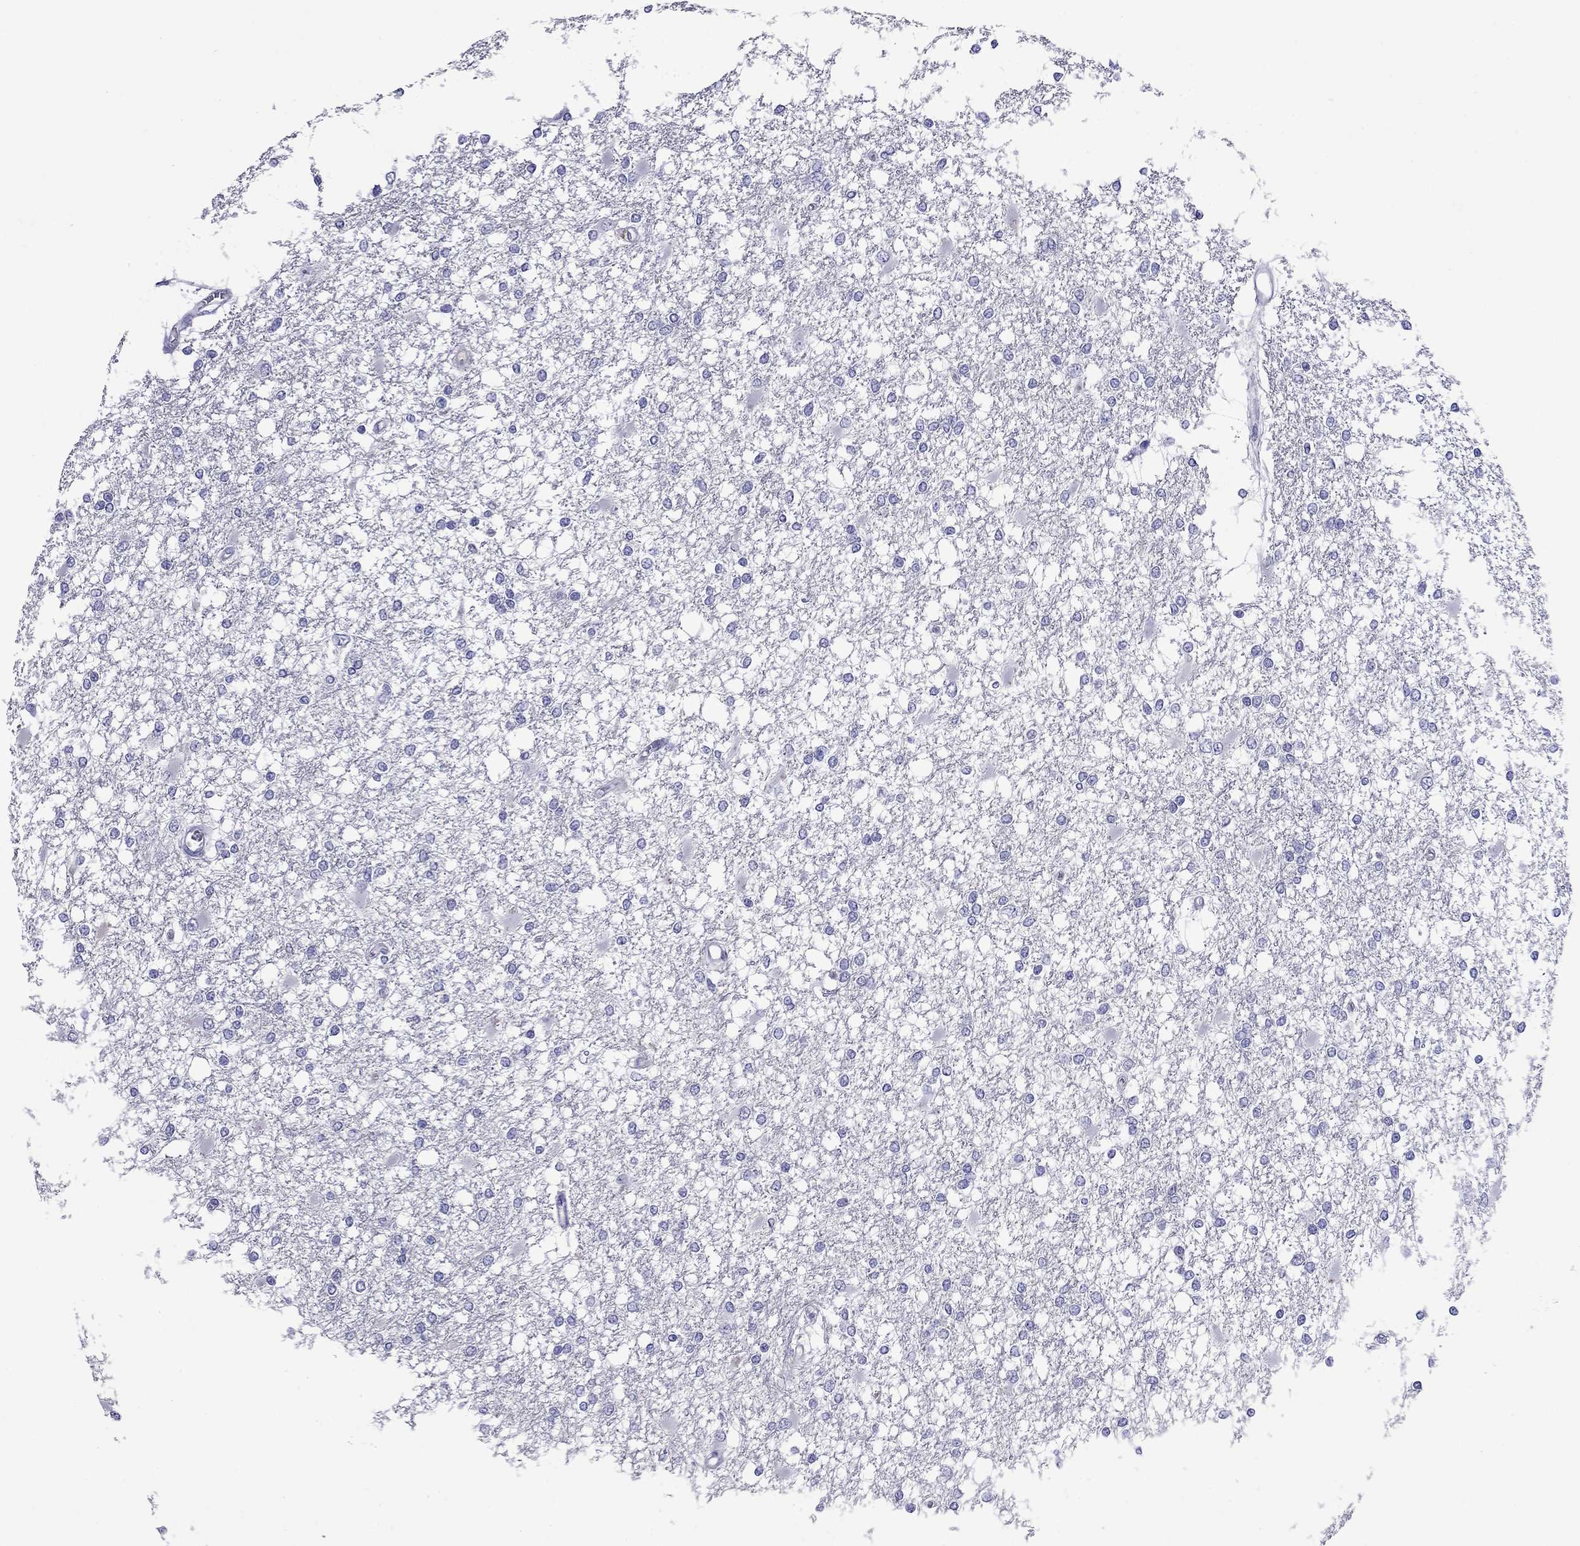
{"staining": {"intensity": "negative", "quantity": "none", "location": "none"}, "tissue": "glioma", "cell_type": "Tumor cells", "image_type": "cancer", "snomed": [{"axis": "morphology", "description": "Glioma, malignant, High grade"}, {"axis": "topography", "description": "Cerebral cortex"}], "caption": "Tumor cells show no significant positivity in malignant high-grade glioma.", "gene": "CMYA5", "patient": {"sex": "male", "age": 79}}